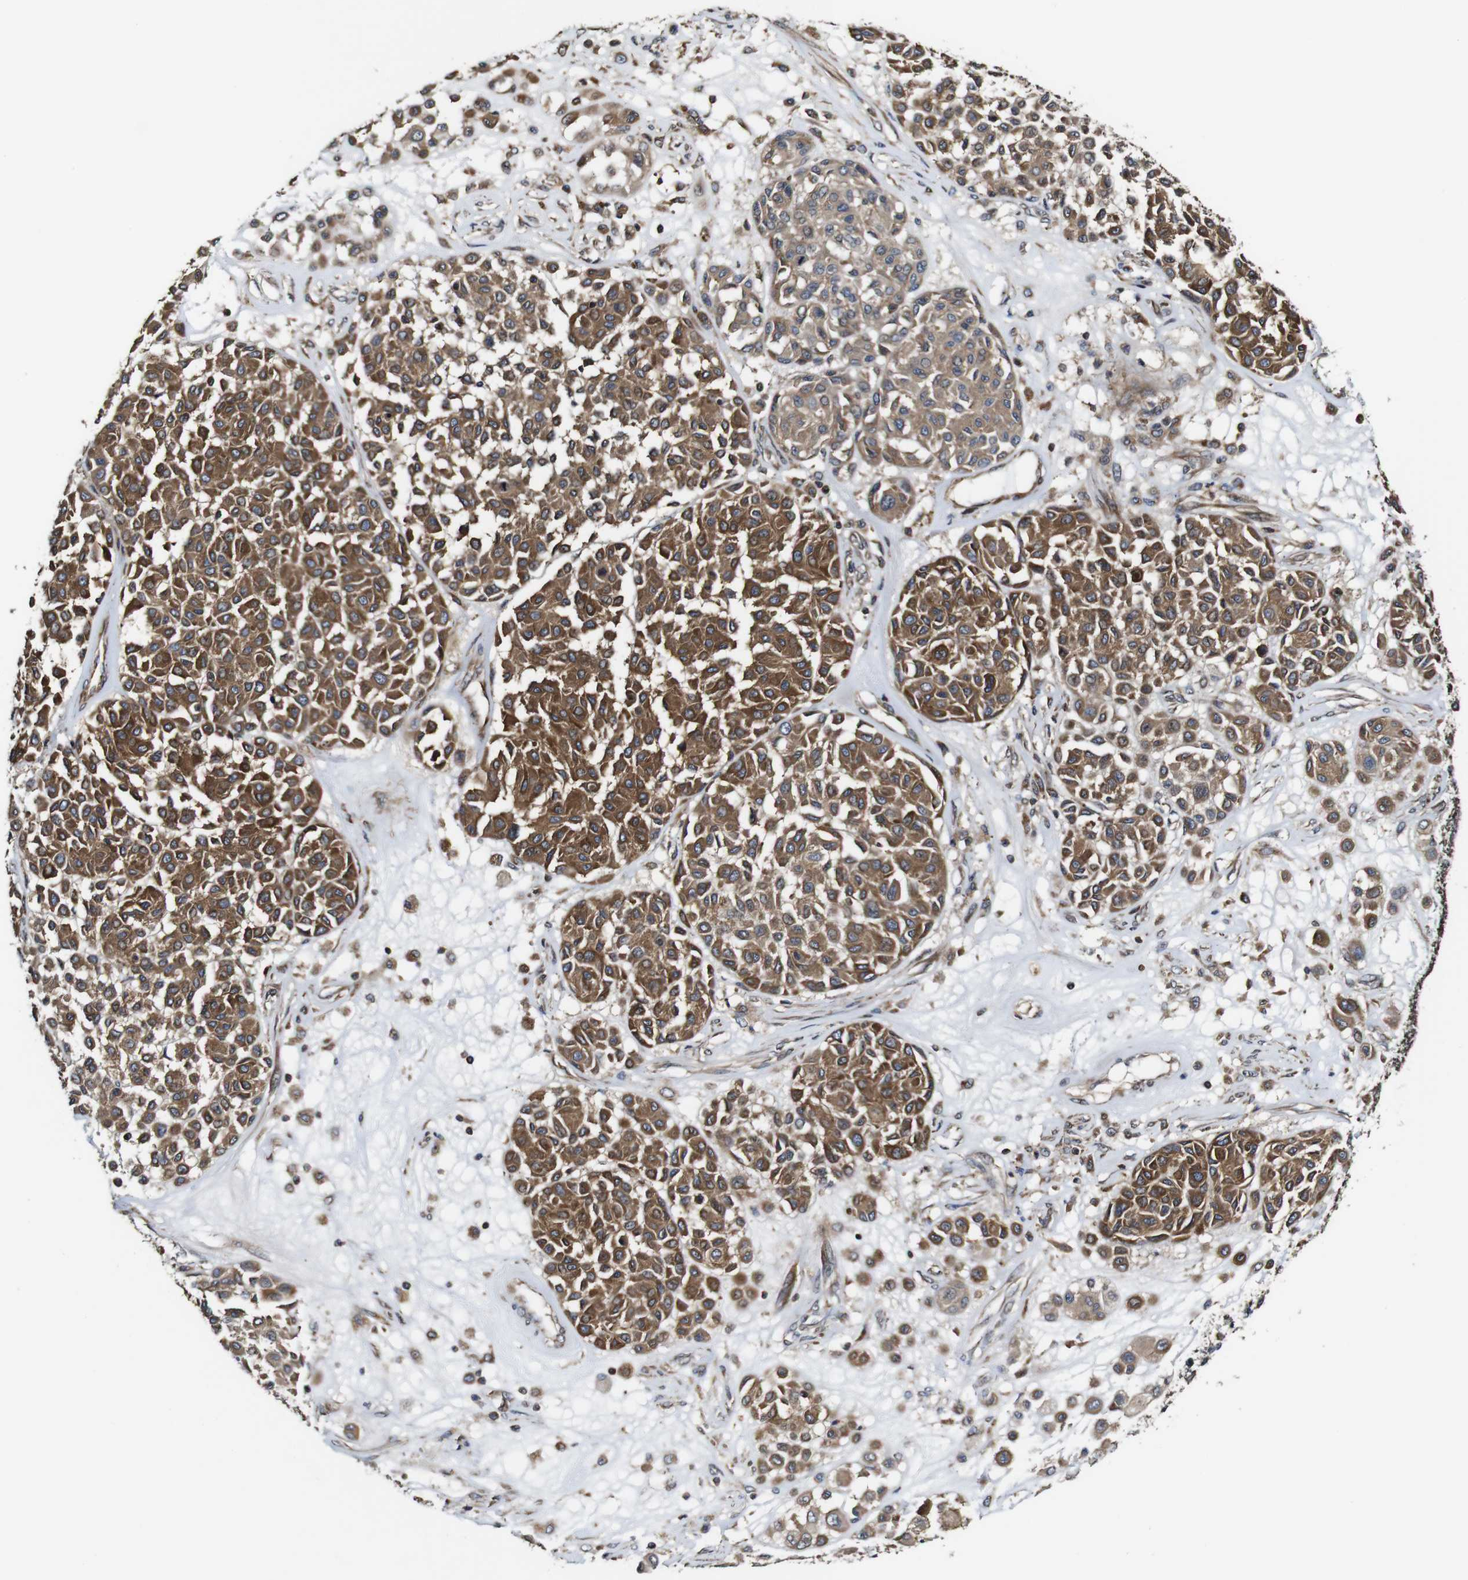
{"staining": {"intensity": "moderate", "quantity": ">75%", "location": "cytoplasmic/membranous"}, "tissue": "melanoma", "cell_type": "Tumor cells", "image_type": "cancer", "snomed": [{"axis": "morphology", "description": "Malignant melanoma, Metastatic site"}, {"axis": "topography", "description": "Soft tissue"}], "caption": "IHC histopathology image of melanoma stained for a protein (brown), which displays medium levels of moderate cytoplasmic/membranous positivity in approximately >75% of tumor cells.", "gene": "TNIK", "patient": {"sex": "male", "age": 41}}